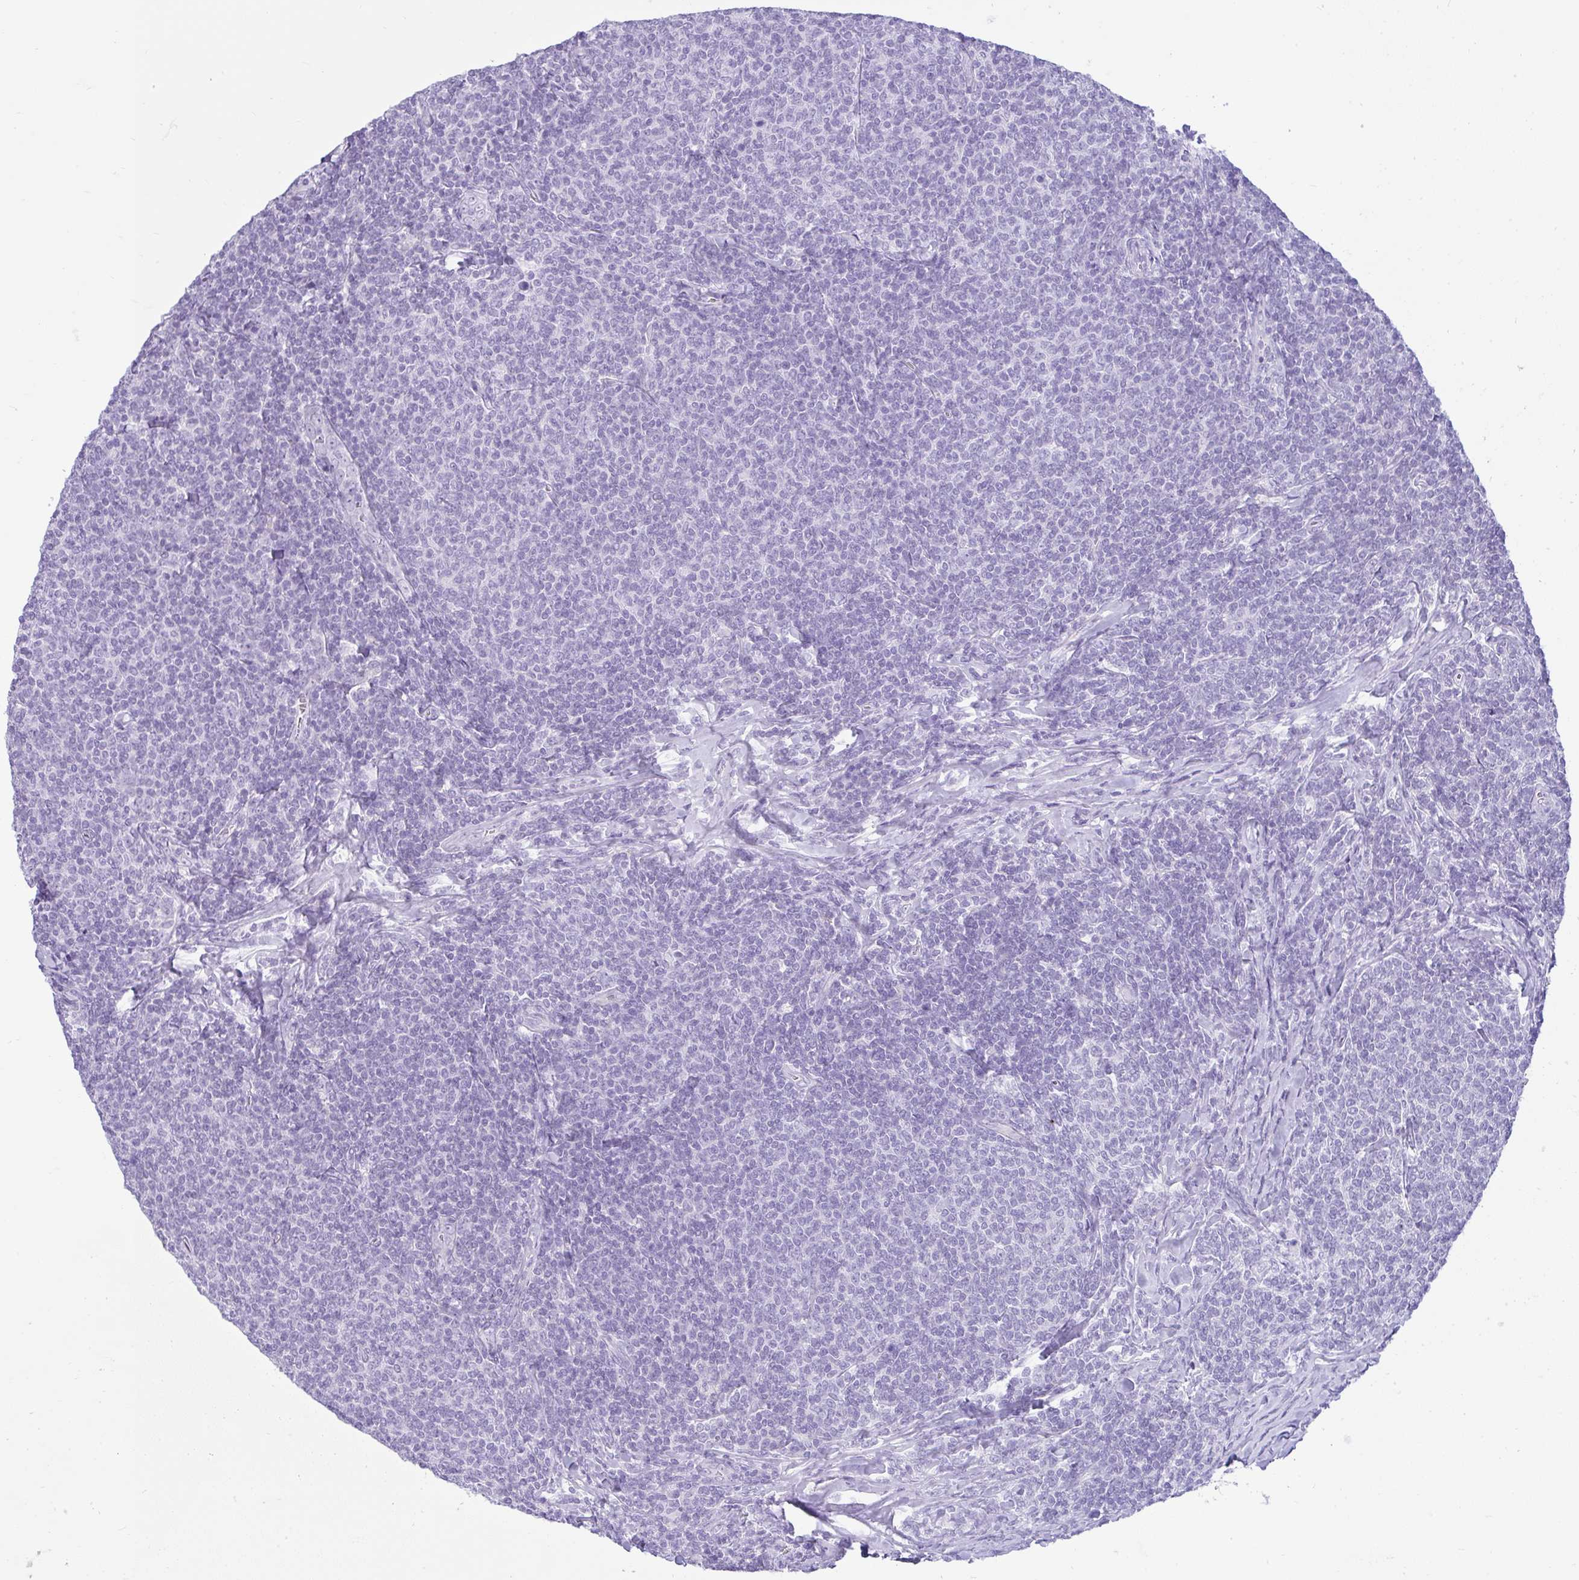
{"staining": {"intensity": "negative", "quantity": "none", "location": "none"}, "tissue": "lymphoma", "cell_type": "Tumor cells", "image_type": "cancer", "snomed": [{"axis": "morphology", "description": "Malignant lymphoma, non-Hodgkin's type, Low grade"}, {"axis": "topography", "description": "Lymph node"}], "caption": "Tumor cells show no significant protein staining in malignant lymphoma, non-Hodgkin's type (low-grade).", "gene": "RASL10A", "patient": {"sex": "male", "age": 52}}